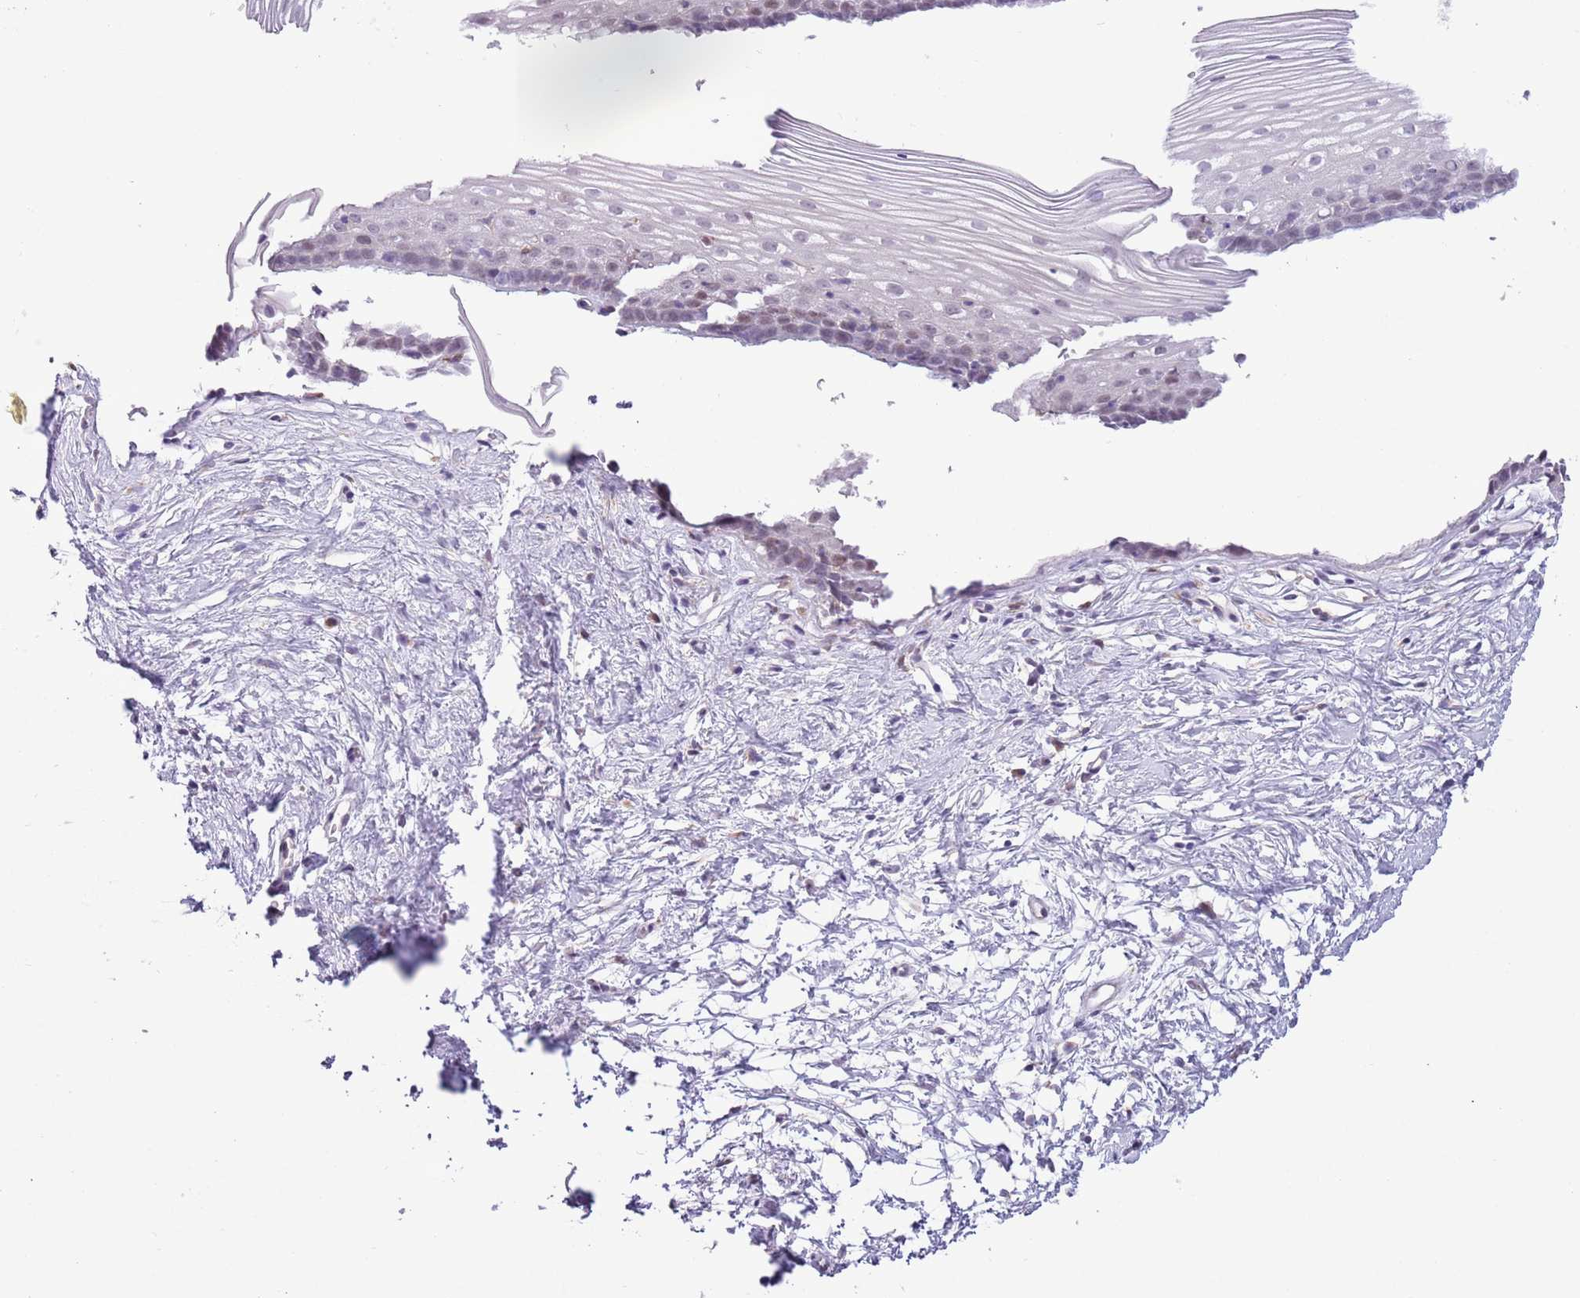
{"staining": {"intensity": "weak", "quantity": "<25%", "location": "nuclear"}, "tissue": "cervix", "cell_type": "Glandular cells", "image_type": "normal", "snomed": [{"axis": "morphology", "description": "Normal tissue, NOS"}, {"axis": "topography", "description": "Cervix"}], "caption": "An immunohistochemistry micrograph of benign cervix is shown. There is no staining in glandular cells of cervix. The staining is performed using DAB (3,3'-diaminobenzidine) brown chromogen with nuclei counter-stained in using hematoxylin.", "gene": "ZNF576", "patient": {"sex": "female", "age": 40}}